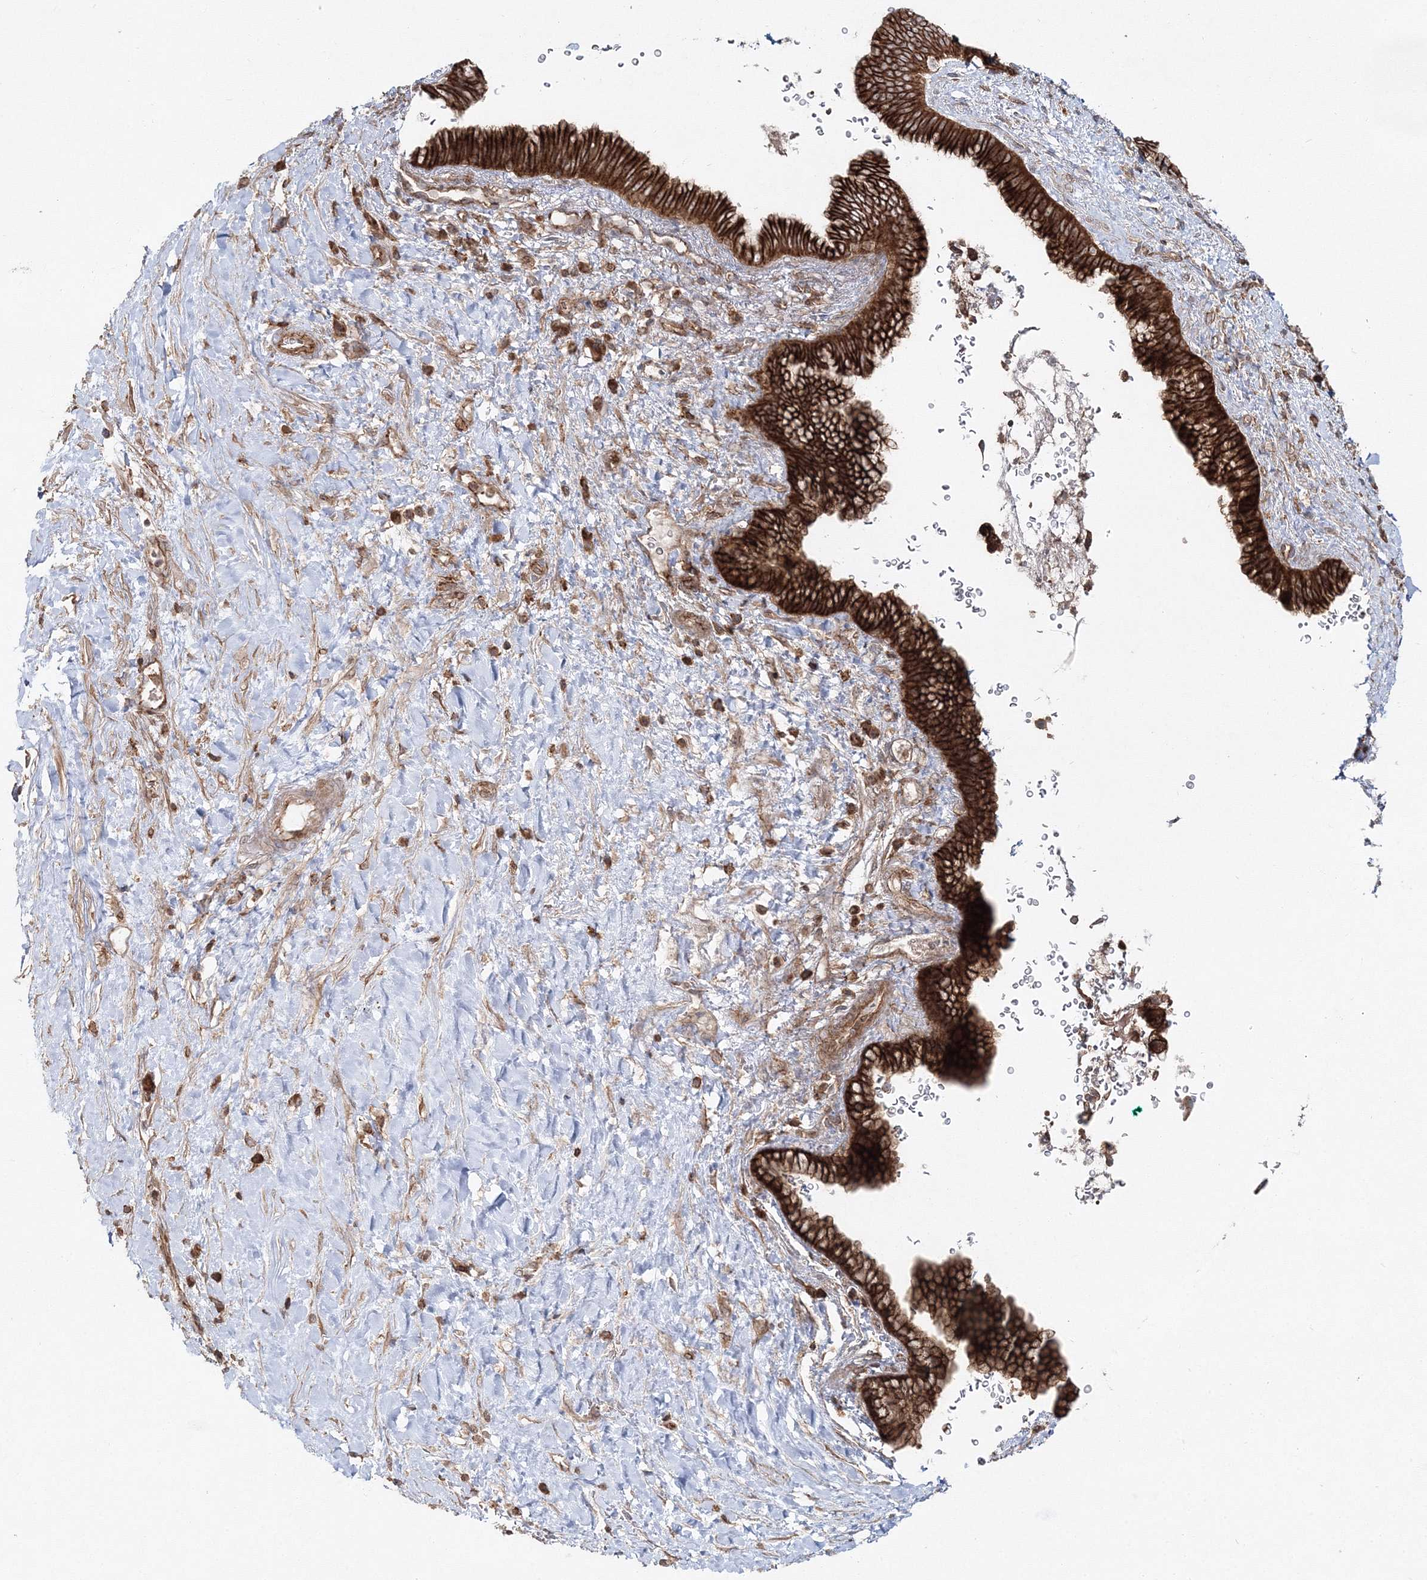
{"staining": {"intensity": "strong", "quantity": ">75%", "location": "cytoplasmic/membranous"}, "tissue": "pancreatic cancer", "cell_type": "Tumor cells", "image_type": "cancer", "snomed": [{"axis": "morphology", "description": "Adenocarcinoma, NOS"}, {"axis": "topography", "description": "Pancreas"}], "caption": "Immunohistochemical staining of adenocarcinoma (pancreatic) exhibits high levels of strong cytoplasmic/membranous expression in about >75% of tumor cells. The protein is stained brown, and the nuclei are stained in blue (DAB IHC with brightfield microscopy, high magnification).", "gene": "PCBD2", "patient": {"sex": "male", "age": 75}}